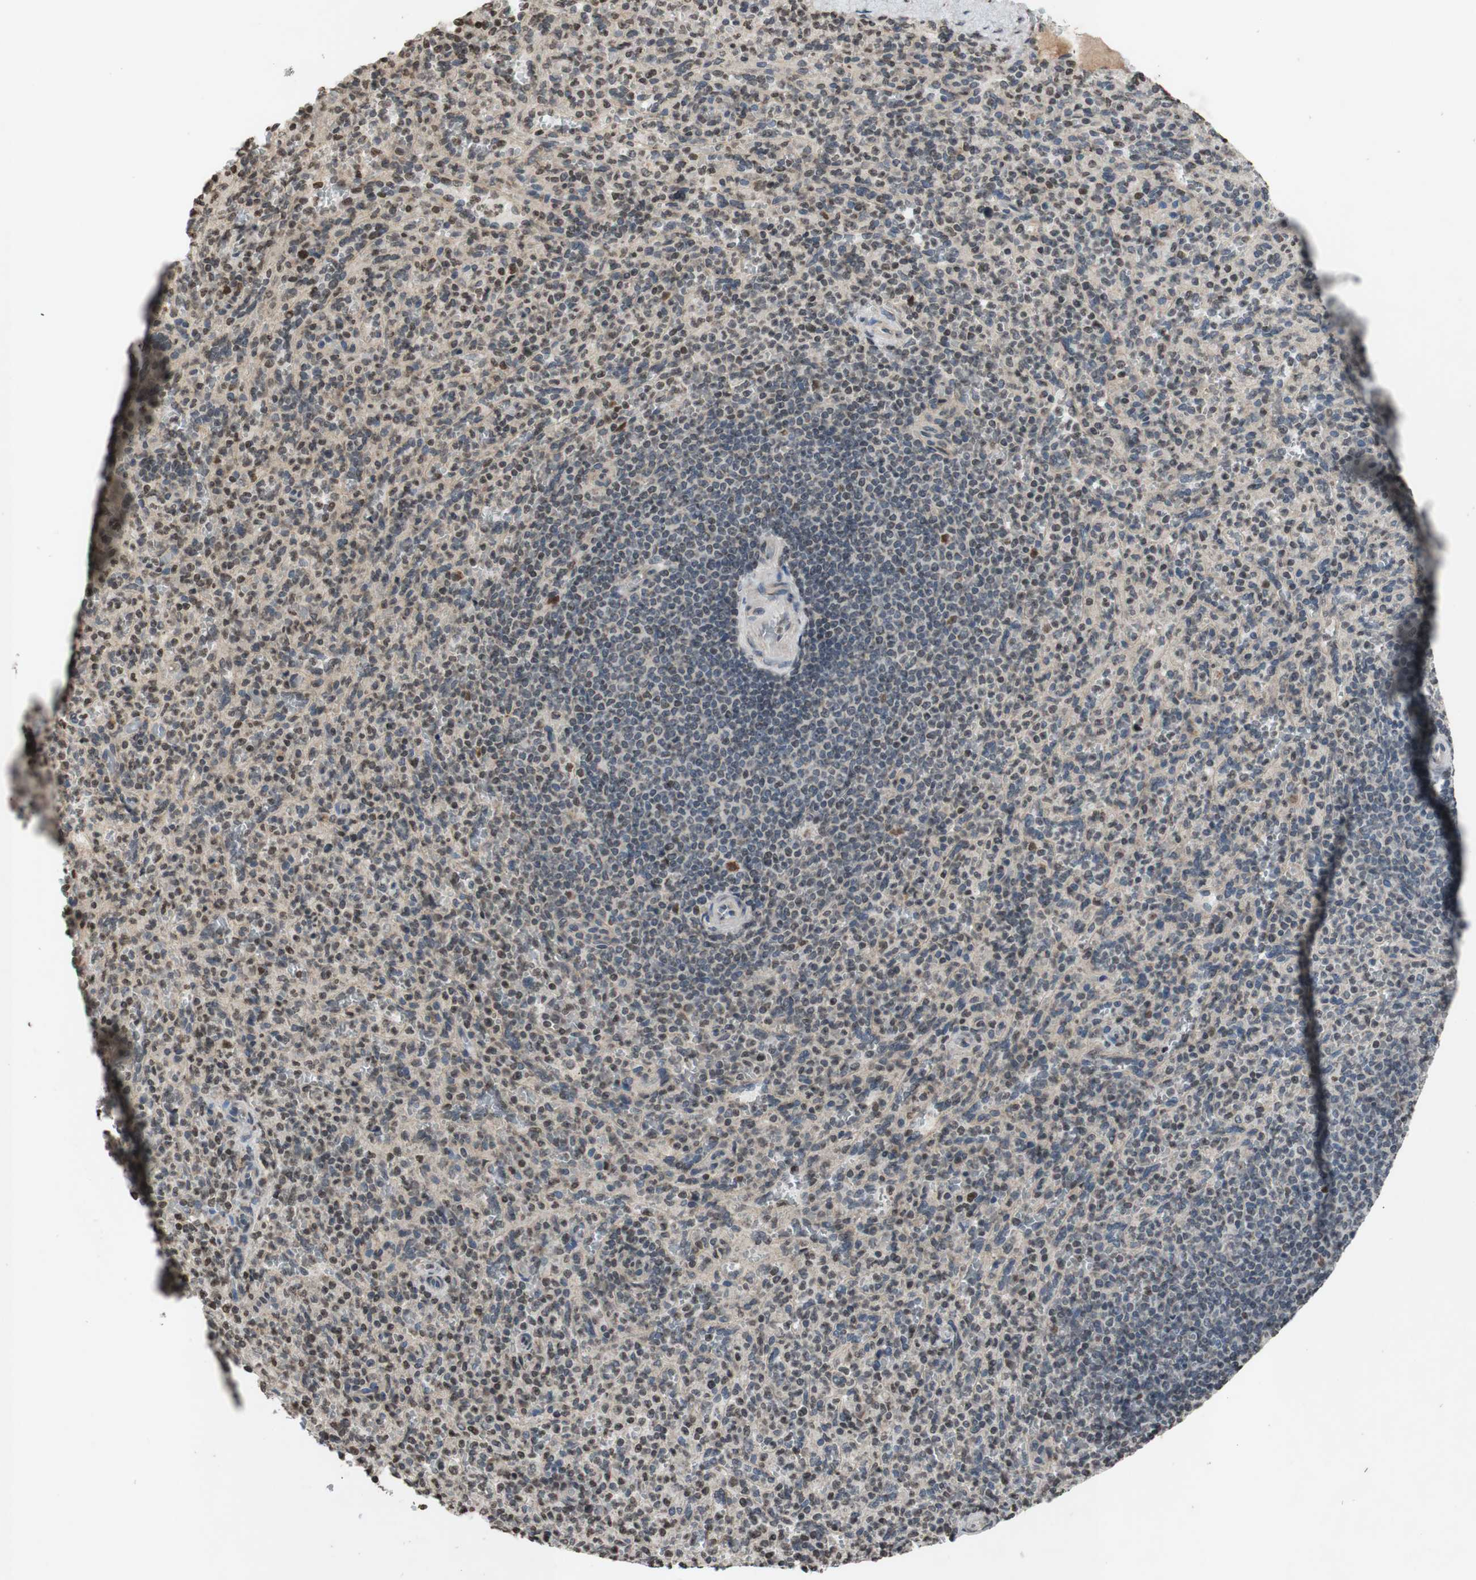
{"staining": {"intensity": "weak", "quantity": "25%-75%", "location": "nuclear"}, "tissue": "spleen", "cell_type": "Cells in red pulp", "image_type": "normal", "snomed": [{"axis": "morphology", "description": "Normal tissue, NOS"}, {"axis": "topography", "description": "Spleen"}], "caption": "Immunohistochemical staining of benign human spleen reveals weak nuclear protein expression in approximately 25%-75% of cells in red pulp.", "gene": "MCM6", "patient": {"sex": "male", "age": 36}}